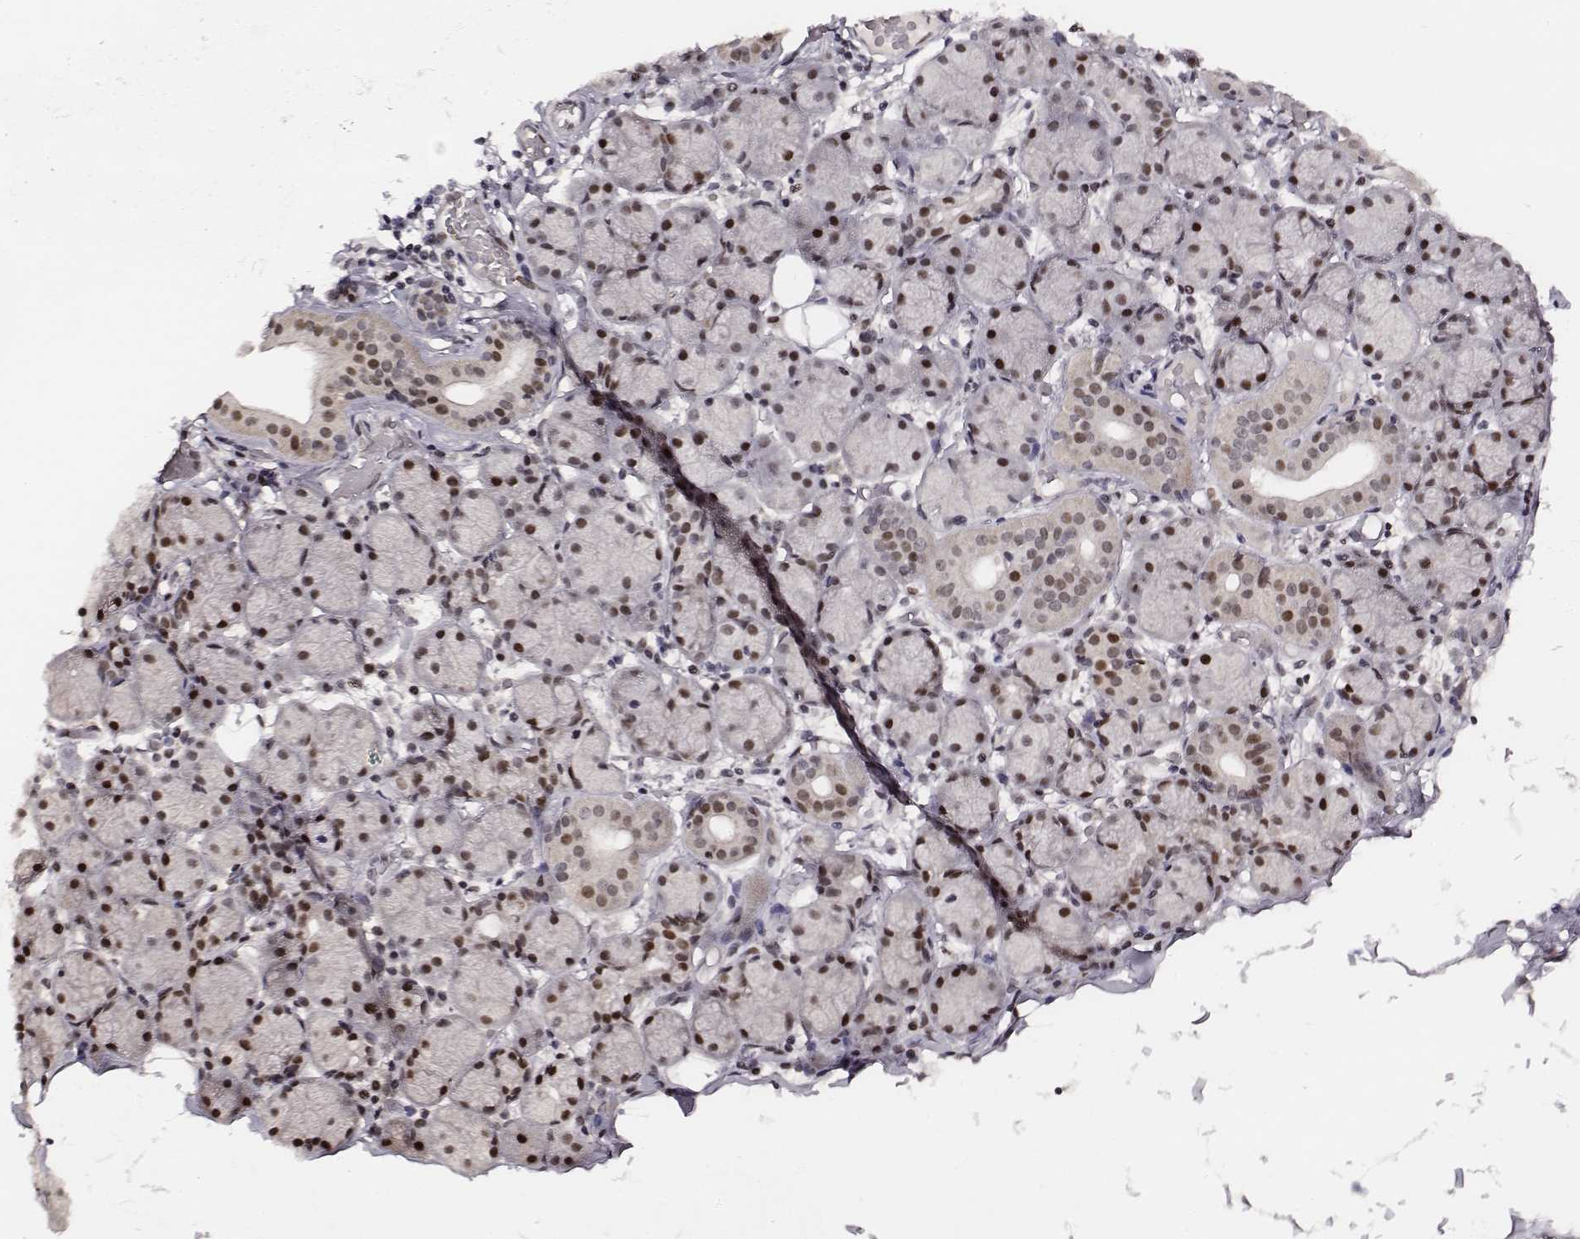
{"staining": {"intensity": "strong", "quantity": ">75%", "location": "nuclear"}, "tissue": "salivary gland", "cell_type": "Glandular cells", "image_type": "normal", "snomed": [{"axis": "morphology", "description": "Normal tissue, NOS"}, {"axis": "topography", "description": "Salivary gland"}], "caption": "Immunohistochemical staining of benign salivary gland reveals >75% levels of strong nuclear protein positivity in about >75% of glandular cells.", "gene": "PPARA", "patient": {"sex": "female", "age": 24}}